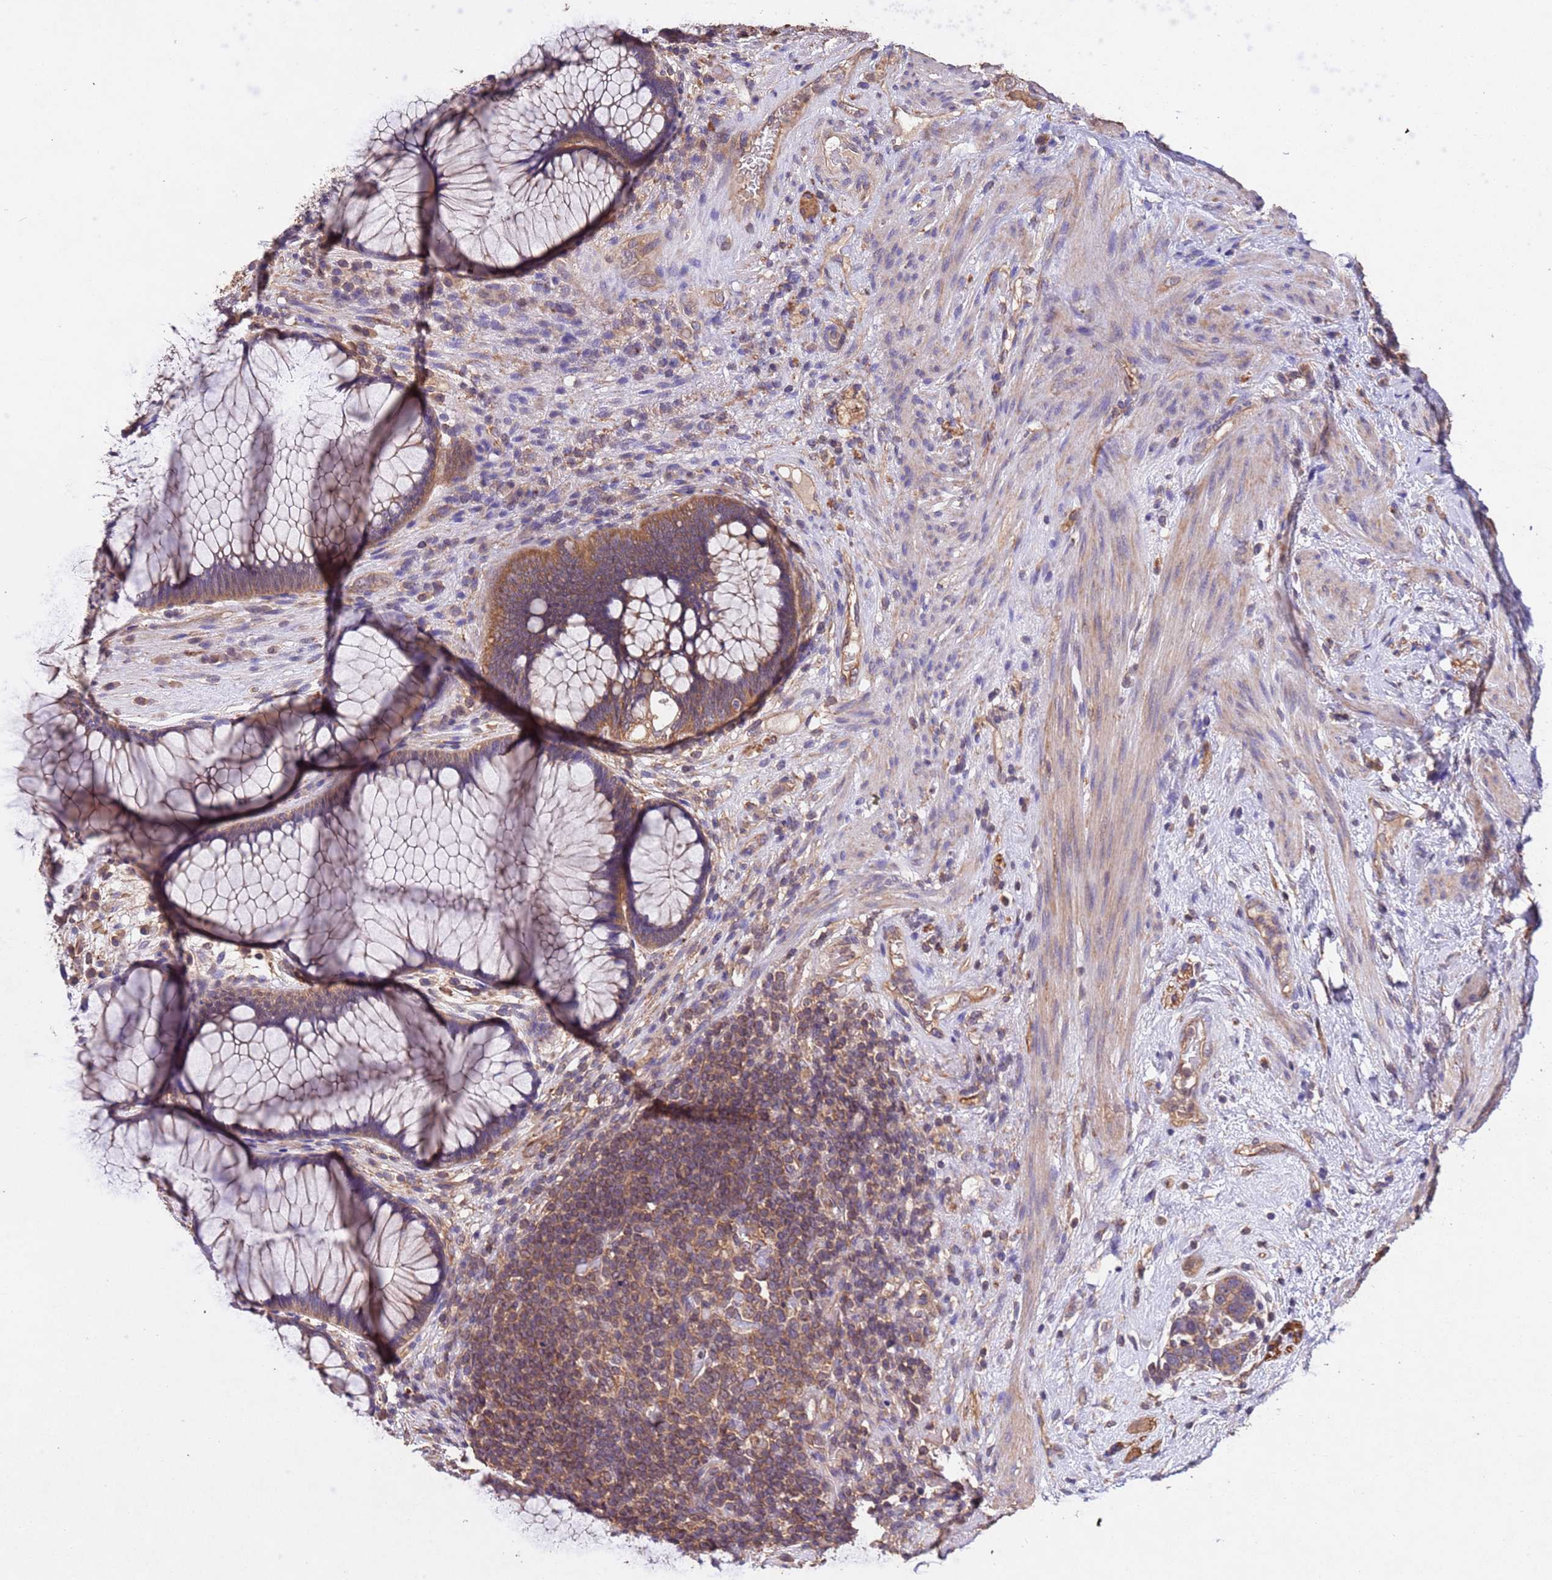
{"staining": {"intensity": "moderate", "quantity": ">75%", "location": "cytoplasmic/membranous"}, "tissue": "rectum", "cell_type": "Glandular cells", "image_type": "normal", "snomed": [{"axis": "morphology", "description": "Normal tissue, NOS"}, {"axis": "topography", "description": "Rectum"}], "caption": "Immunohistochemistry image of benign rectum stained for a protein (brown), which shows medium levels of moderate cytoplasmic/membranous positivity in approximately >75% of glandular cells.", "gene": "MTX3", "patient": {"sex": "male", "age": 51}}